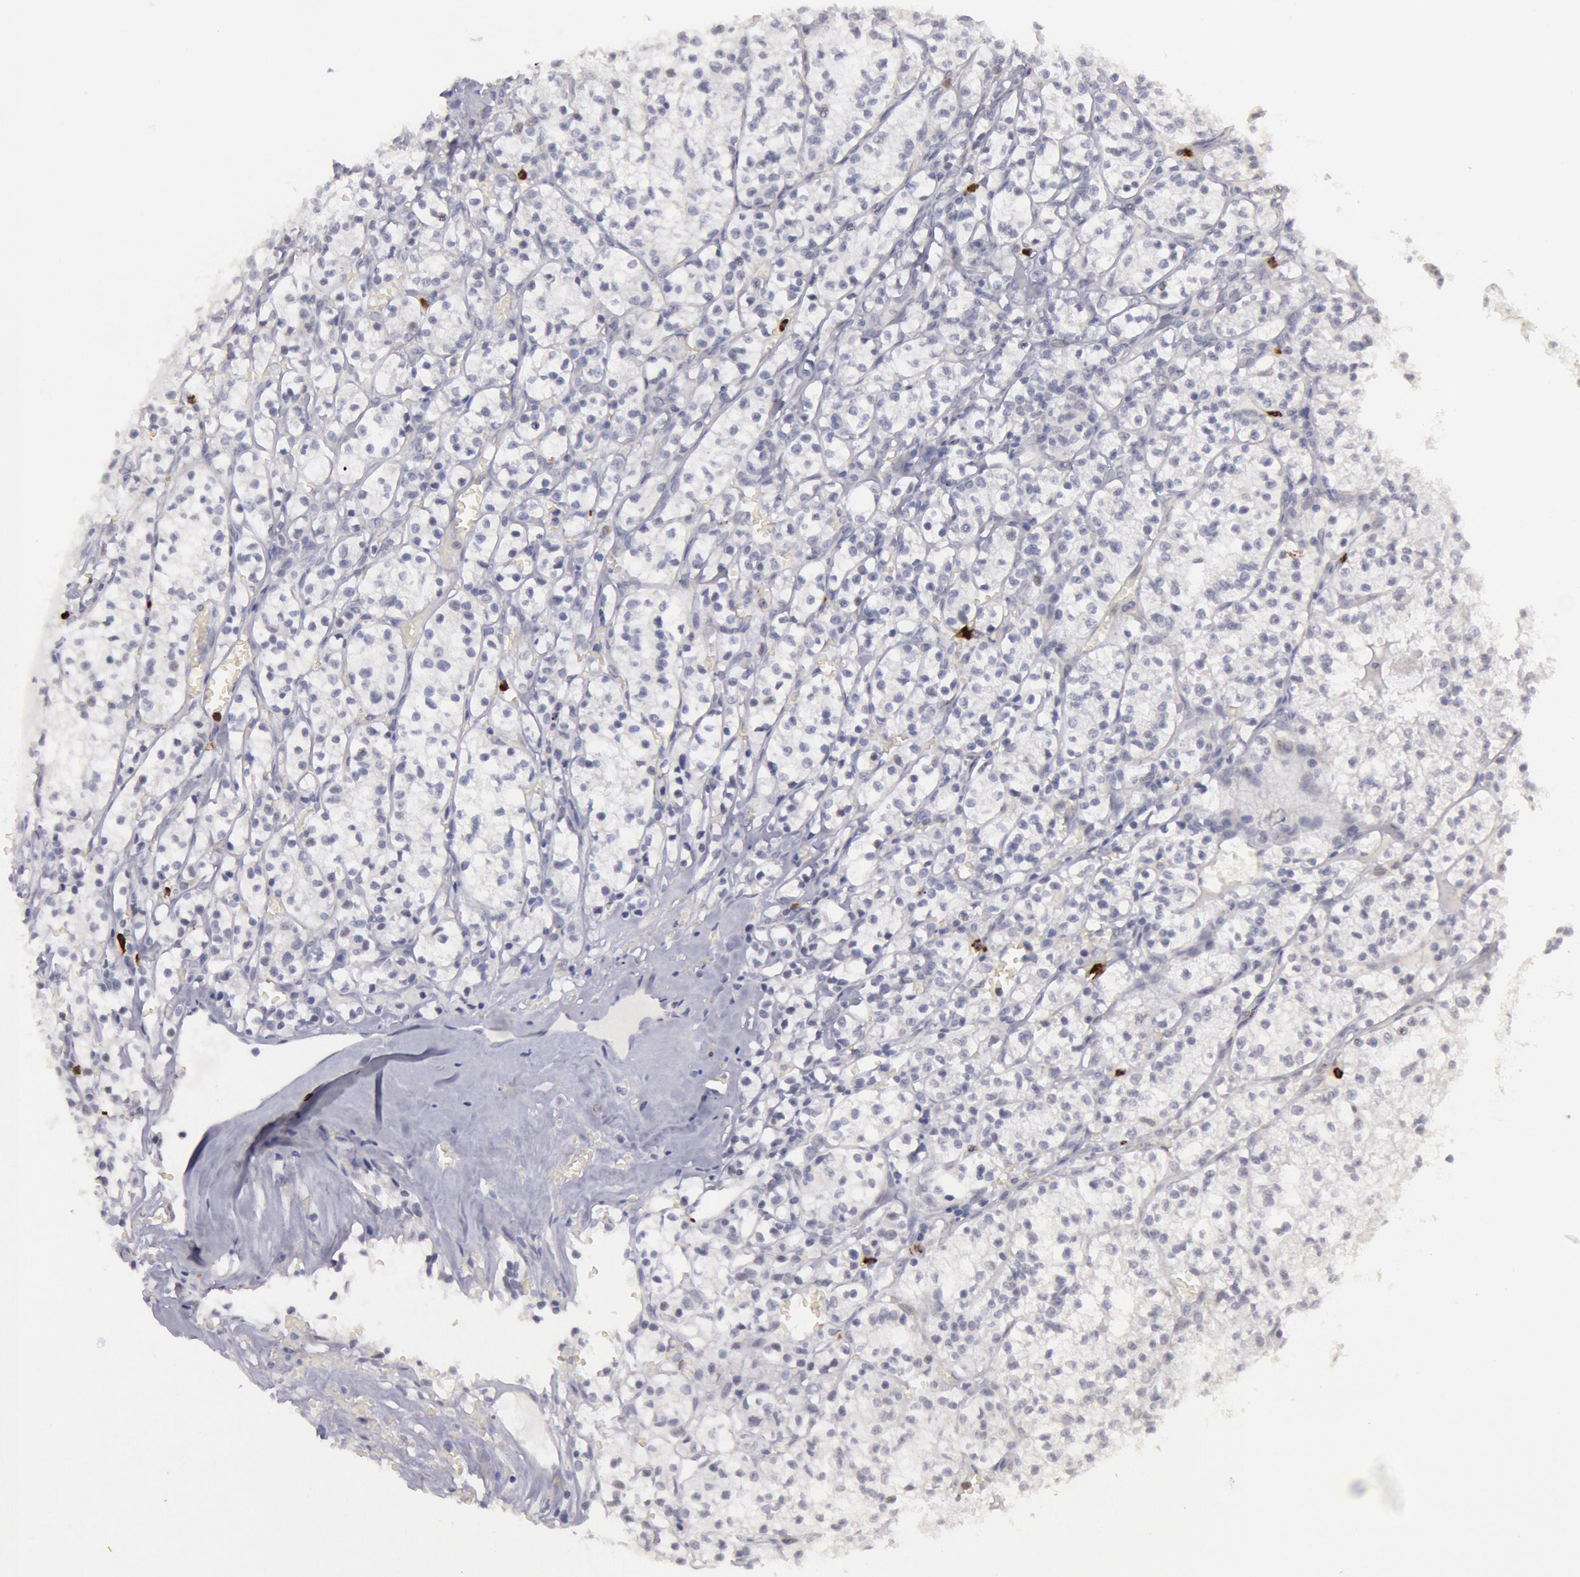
{"staining": {"intensity": "negative", "quantity": "none", "location": "none"}, "tissue": "renal cancer", "cell_type": "Tumor cells", "image_type": "cancer", "snomed": [{"axis": "morphology", "description": "Adenocarcinoma, NOS"}, {"axis": "topography", "description": "Kidney"}], "caption": "Immunohistochemical staining of human renal cancer exhibits no significant positivity in tumor cells. (Stains: DAB immunohistochemistry with hematoxylin counter stain, Microscopy: brightfield microscopy at high magnification).", "gene": "KDM6A", "patient": {"sex": "male", "age": 61}}